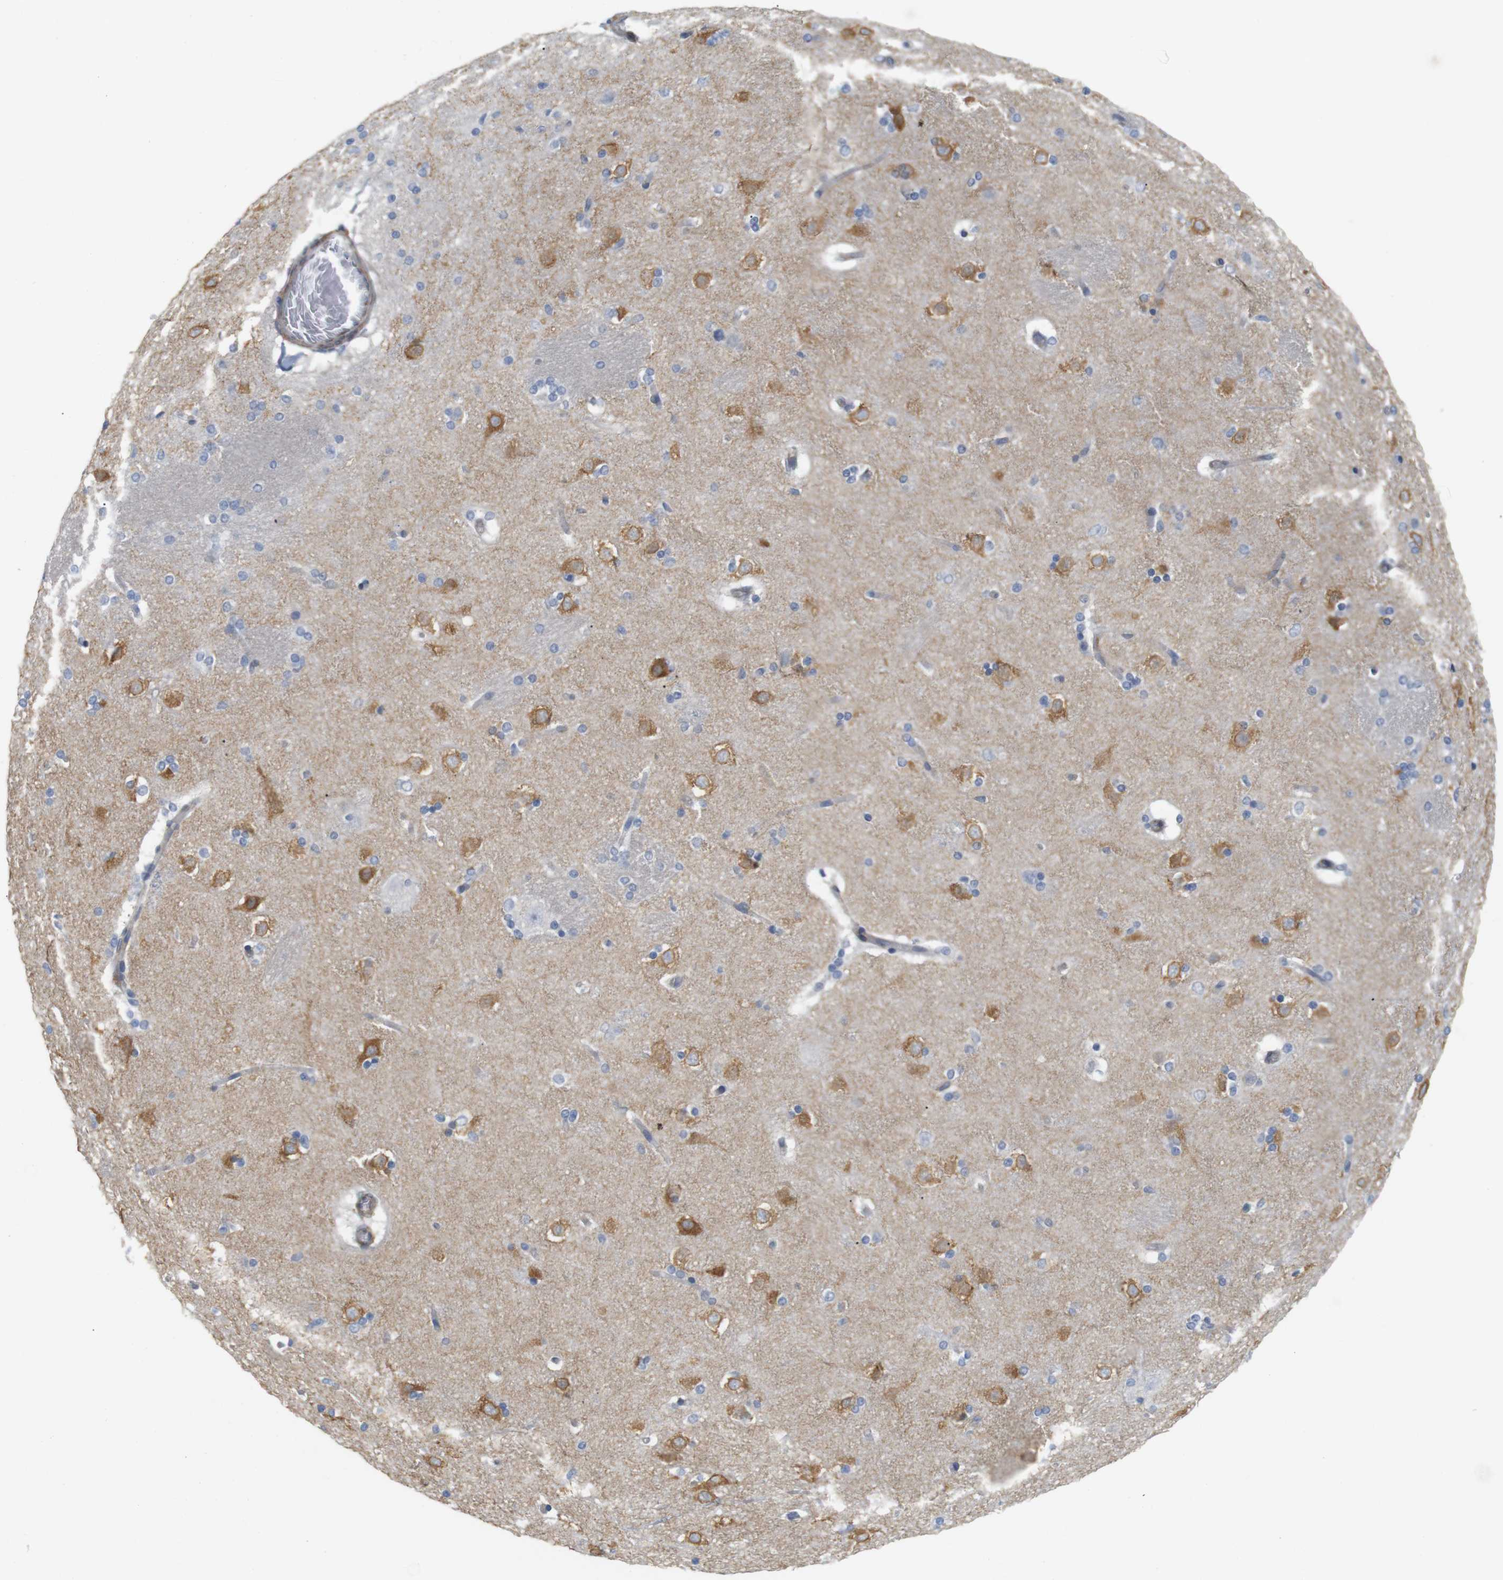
{"staining": {"intensity": "negative", "quantity": "none", "location": "none"}, "tissue": "caudate", "cell_type": "Glial cells", "image_type": "normal", "snomed": [{"axis": "morphology", "description": "Normal tissue, NOS"}, {"axis": "topography", "description": "Lateral ventricle wall"}], "caption": "Immunohistochemistry (IHC) of benign caudate demonstrates no expression in glial cells. Brightfield microscopy of IHC stained with DAB (3,3'-diaminobenzidine) (brown) and hematoxylin (blue), captured at high magnification.", "gene": "ITPR1", "patient": {"sex": "female", "age": 19}}